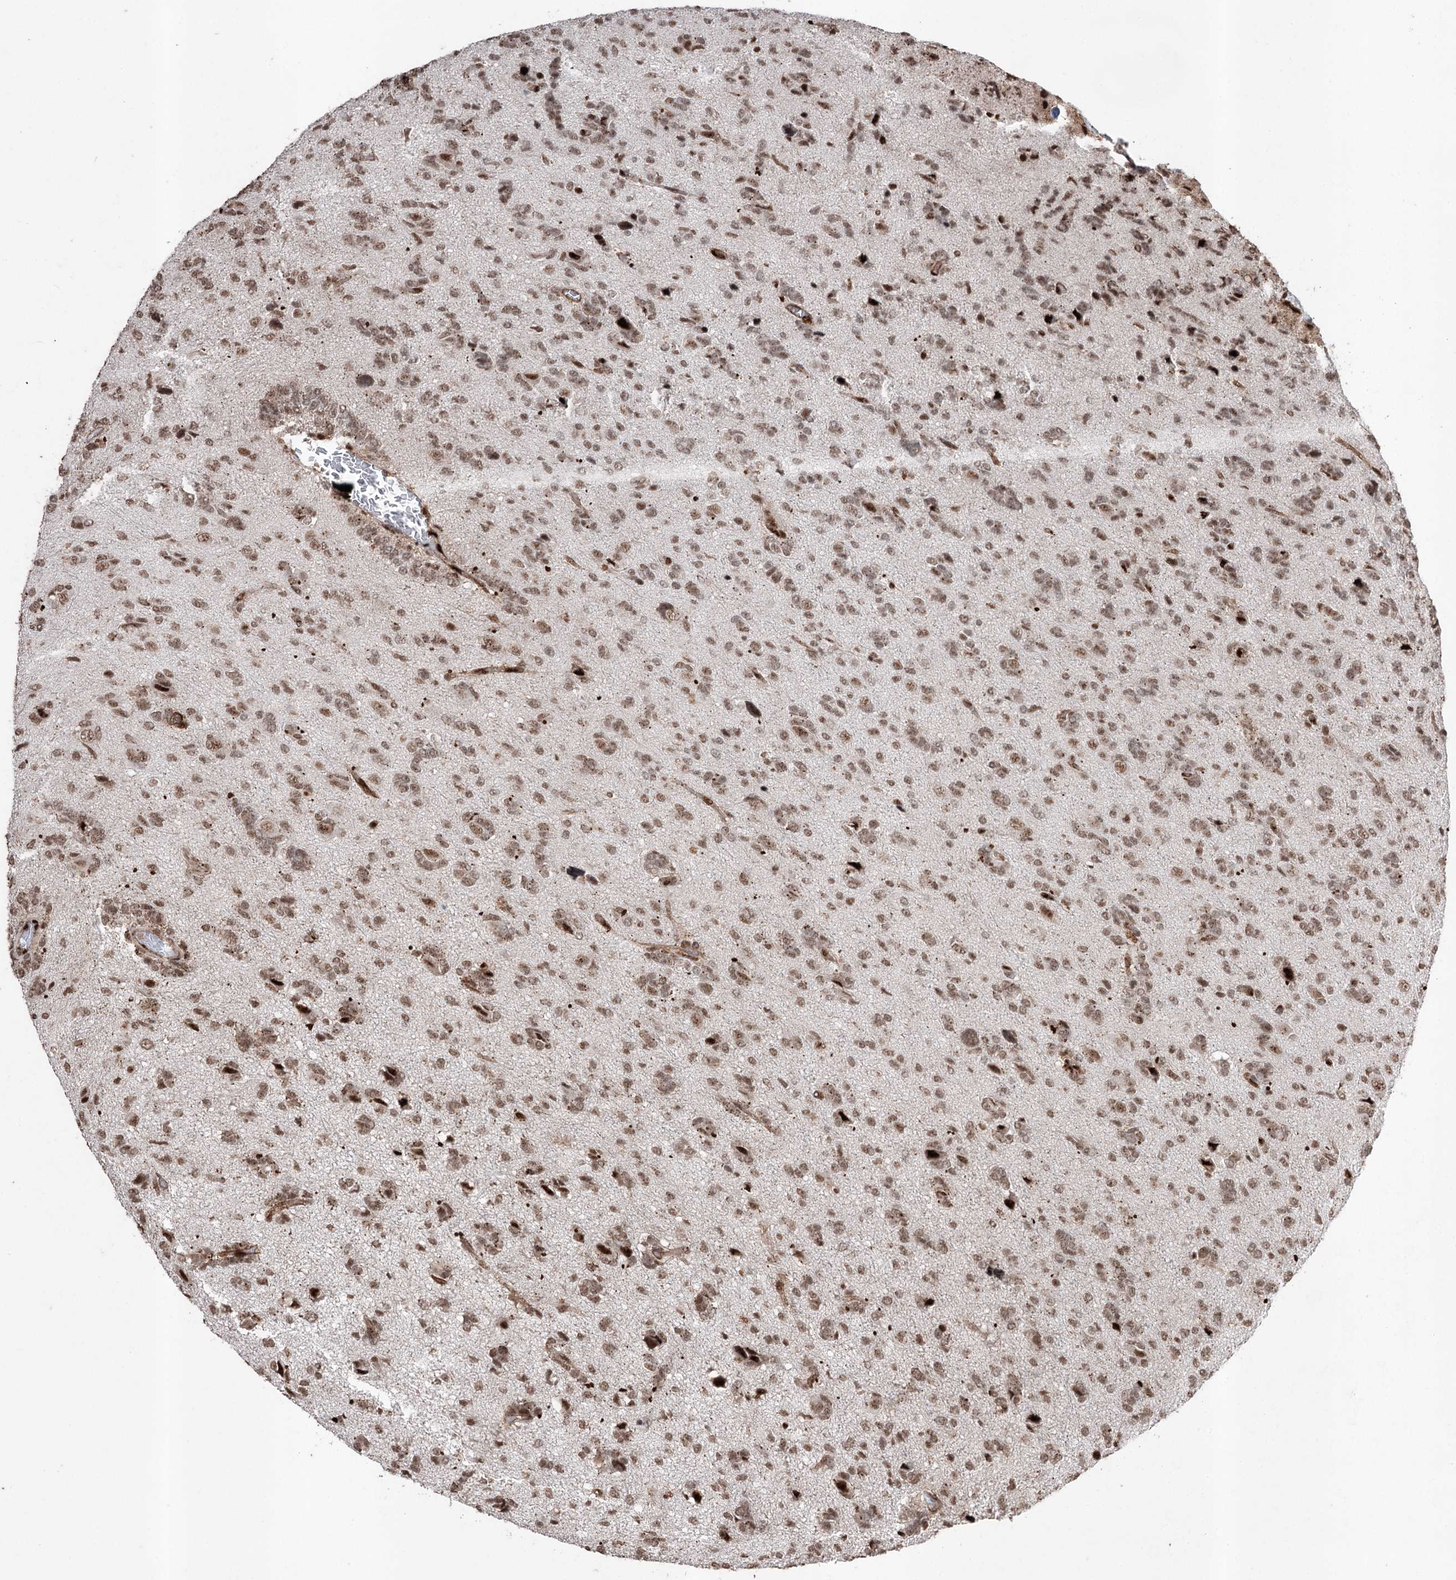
{"staining": {"intensity": "moderate", "quantity": ">75%", "location": "nuclear"}, "tissue": "glioma", "cell_type": "Tumor cells", "image_type": "cancer", "snomed": [{"axis": "morphology", "description": "Glioma, malignant, High grade"}, {"axis": "topography", "description": "Brain"}], "caption": "The photomicrograph displays a brown stain indicating the presence of a protein in the nuclear of tumor cells in glioma.", "gene": "PDCD4", "patient": {"sex": "female", "age": 59}}